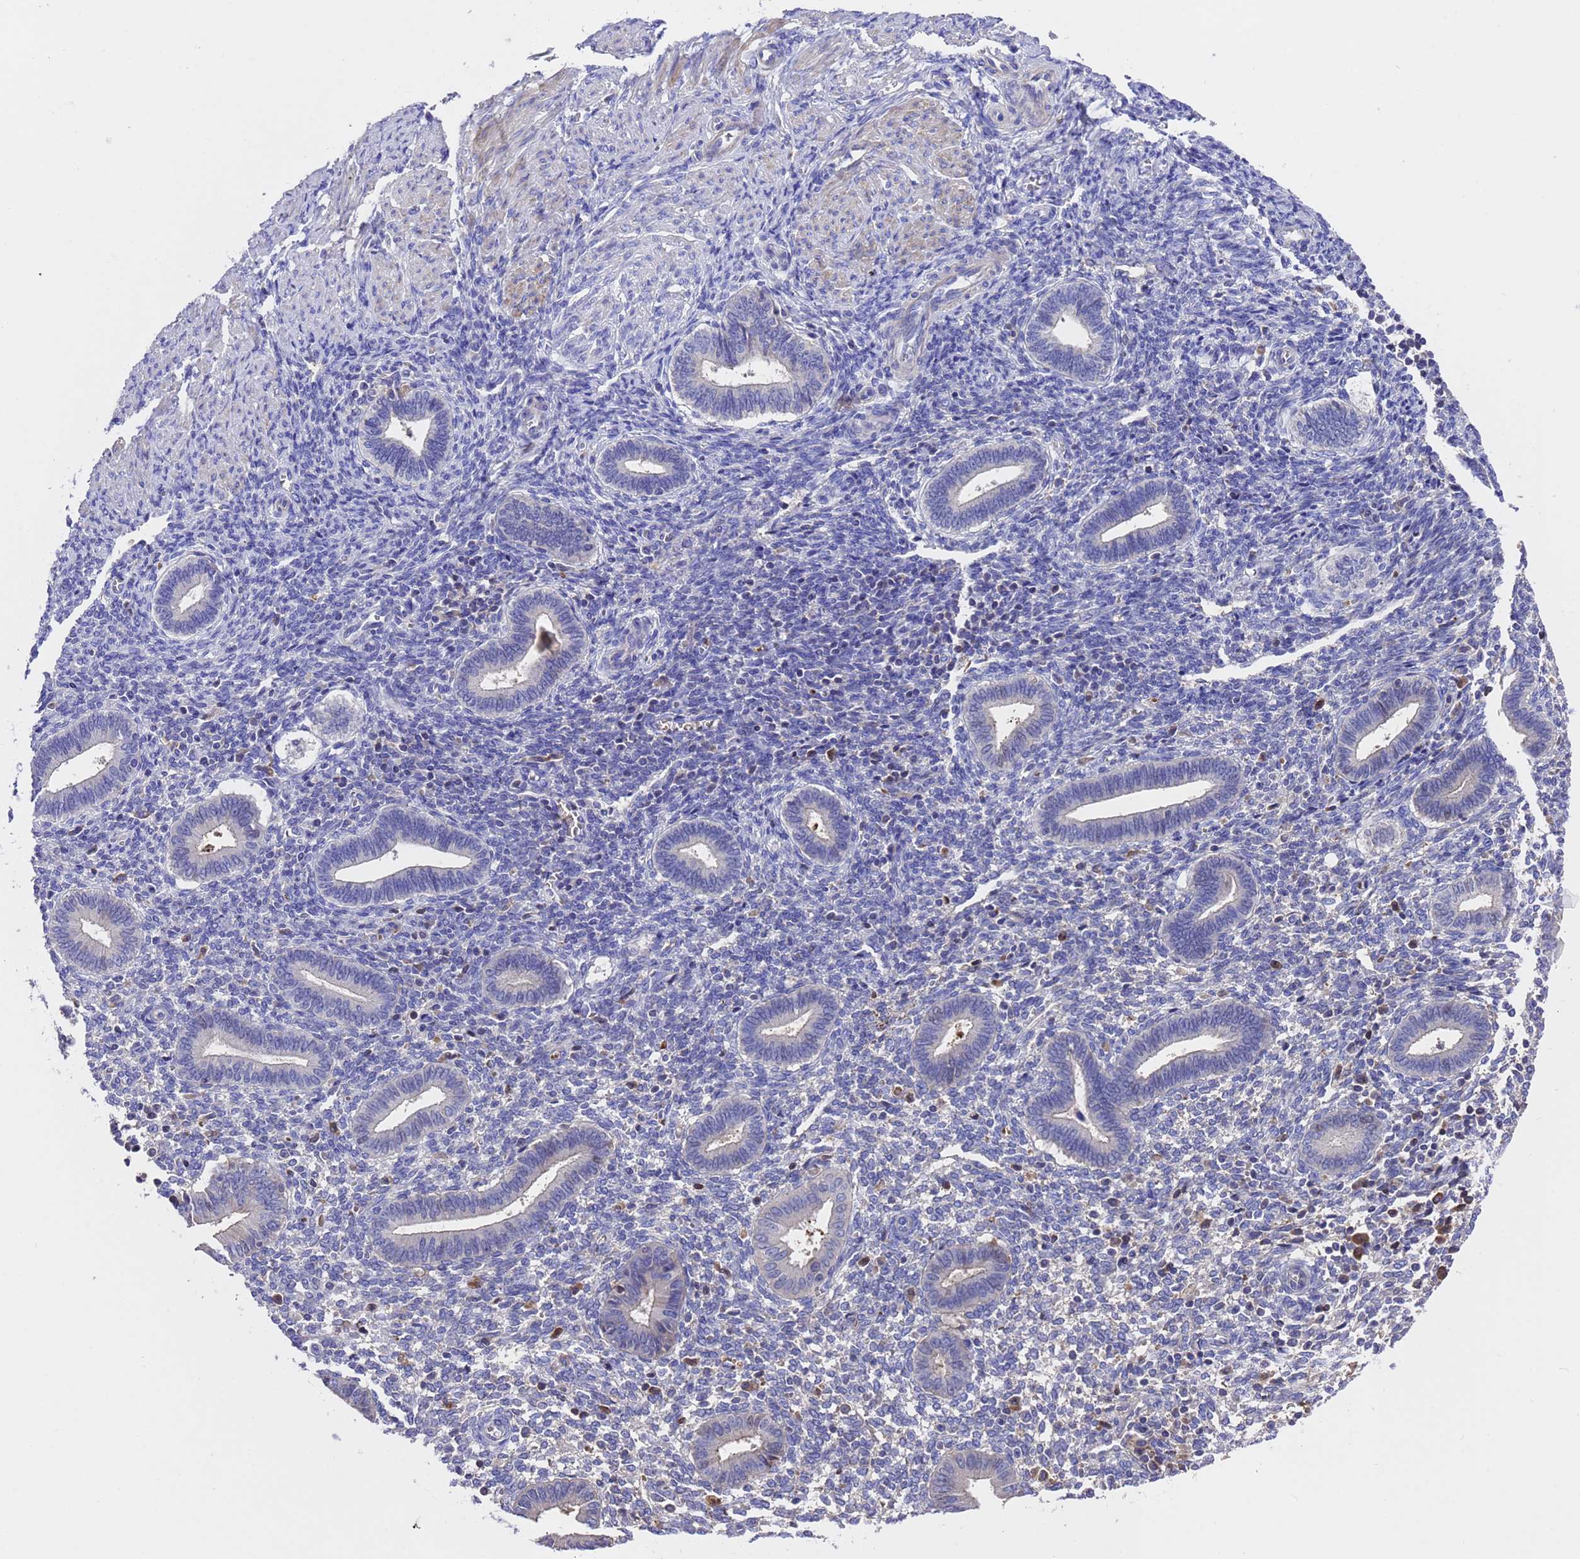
{"staining": {"intensity": "negative", "quantity": "none", "location": "none"}, "tissue": "endometrium", "cell_type": "Cells in endometrial stroma", "image_type": "normal", "snomed": [{"axis": "morphology", "description": "Normal tissue, NOS"}, {"axis": "topography", "description": "Endometrium"}], "caption": "IHC histopathology image of unremarkable human endometrium stained for a protein (brown), which exhibits no staining in cells in endometrial stroma.", "gene": "ELP6", "patient": {"sex": "female", "age": 44}}